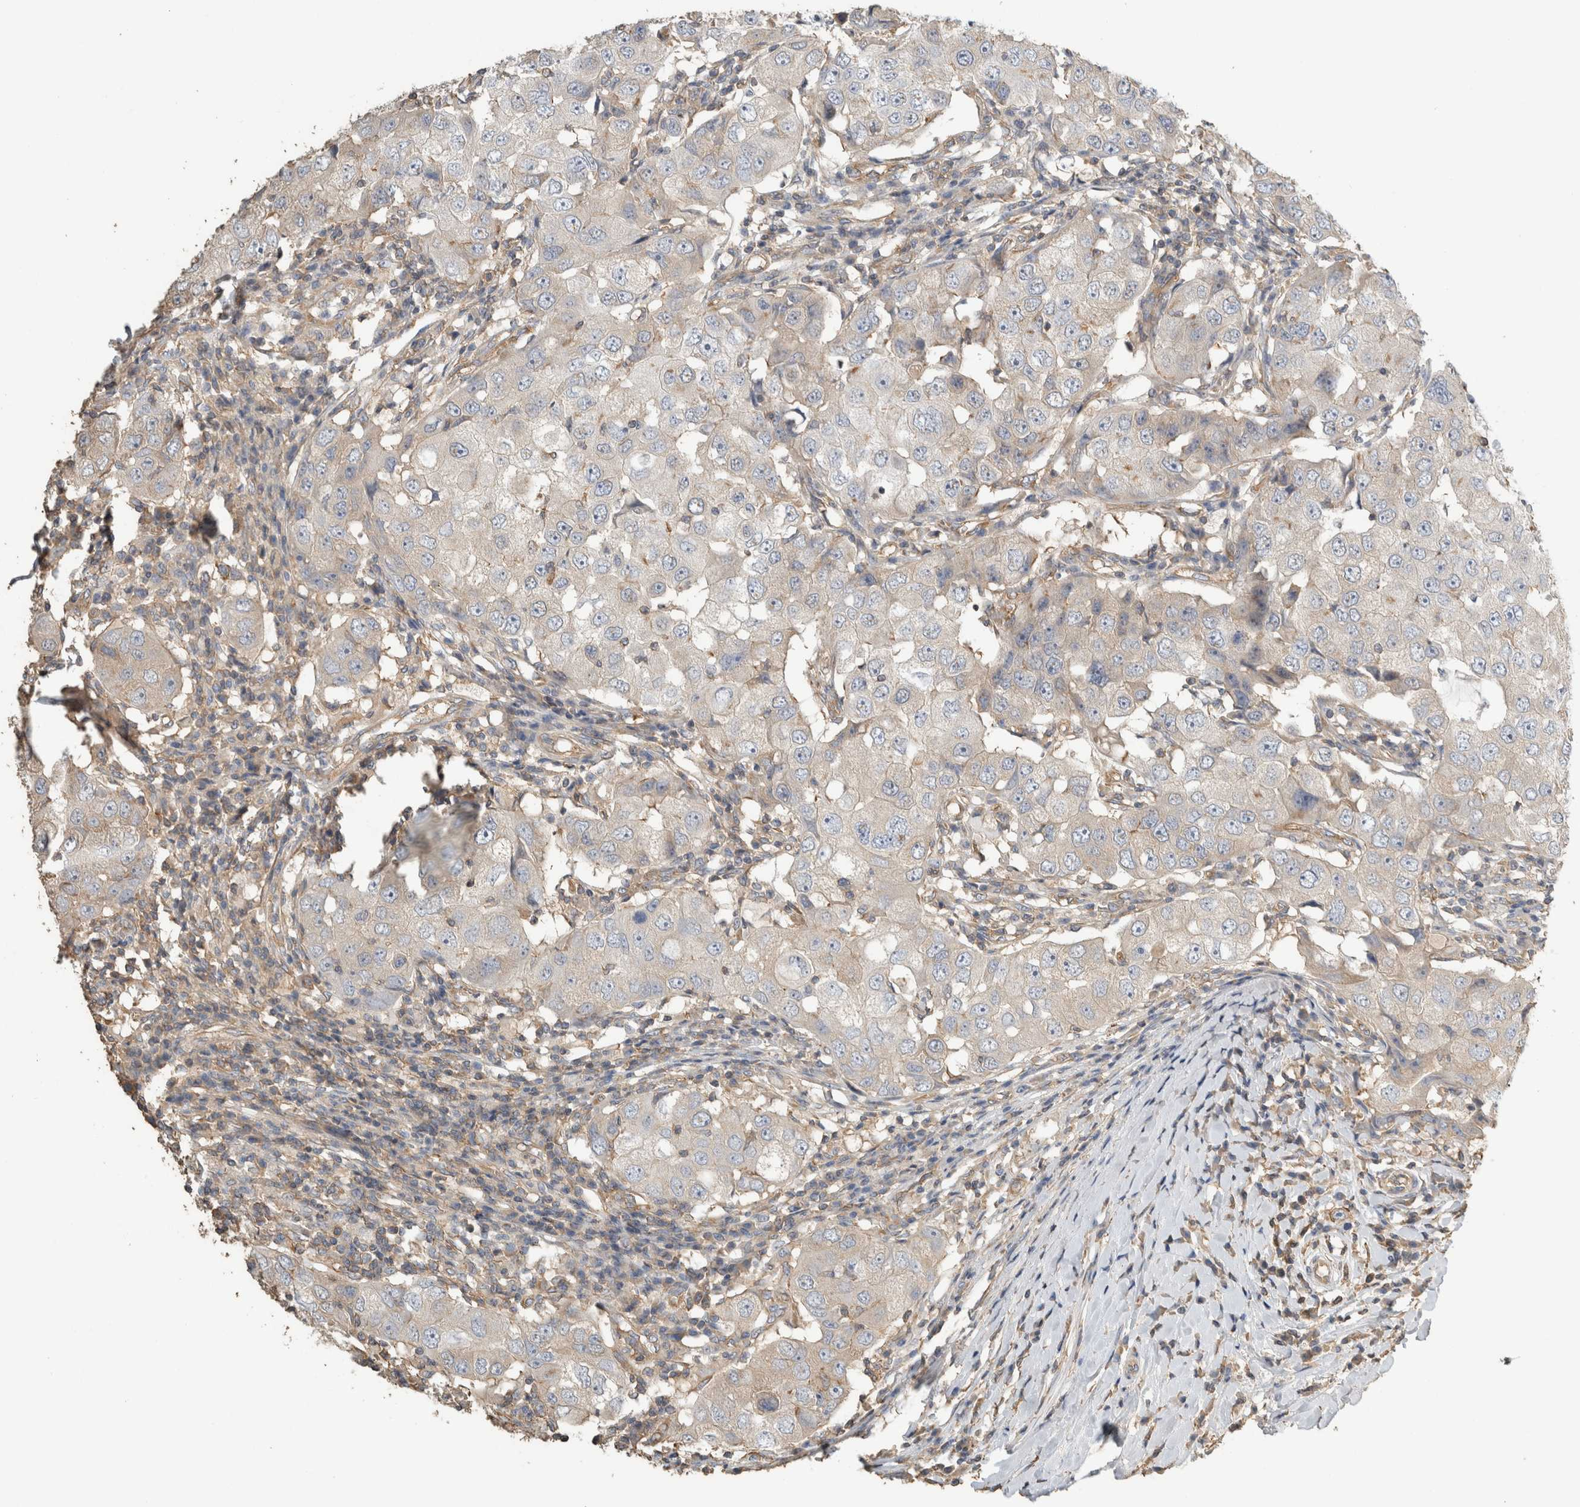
{"staining": {"intensity": "negative", "quantity": "none", "location": "none"}, "tissue": "breast cancer", "cell_type": "Tumor cells", "image_type": "cancer", "snomed": [{"axis": "morphology", "description": "Duct carcinoma"}, {"axis": "topography", "description": "Breast"}], "caption": "Tumor cells are negative for brown protein staining in breast cancer. (DAB immunohistochemistry (IHC) with hematoxylin counter stain).", "gene": "EIF4G3", "patient": {"sex": "female", "age": 27}}